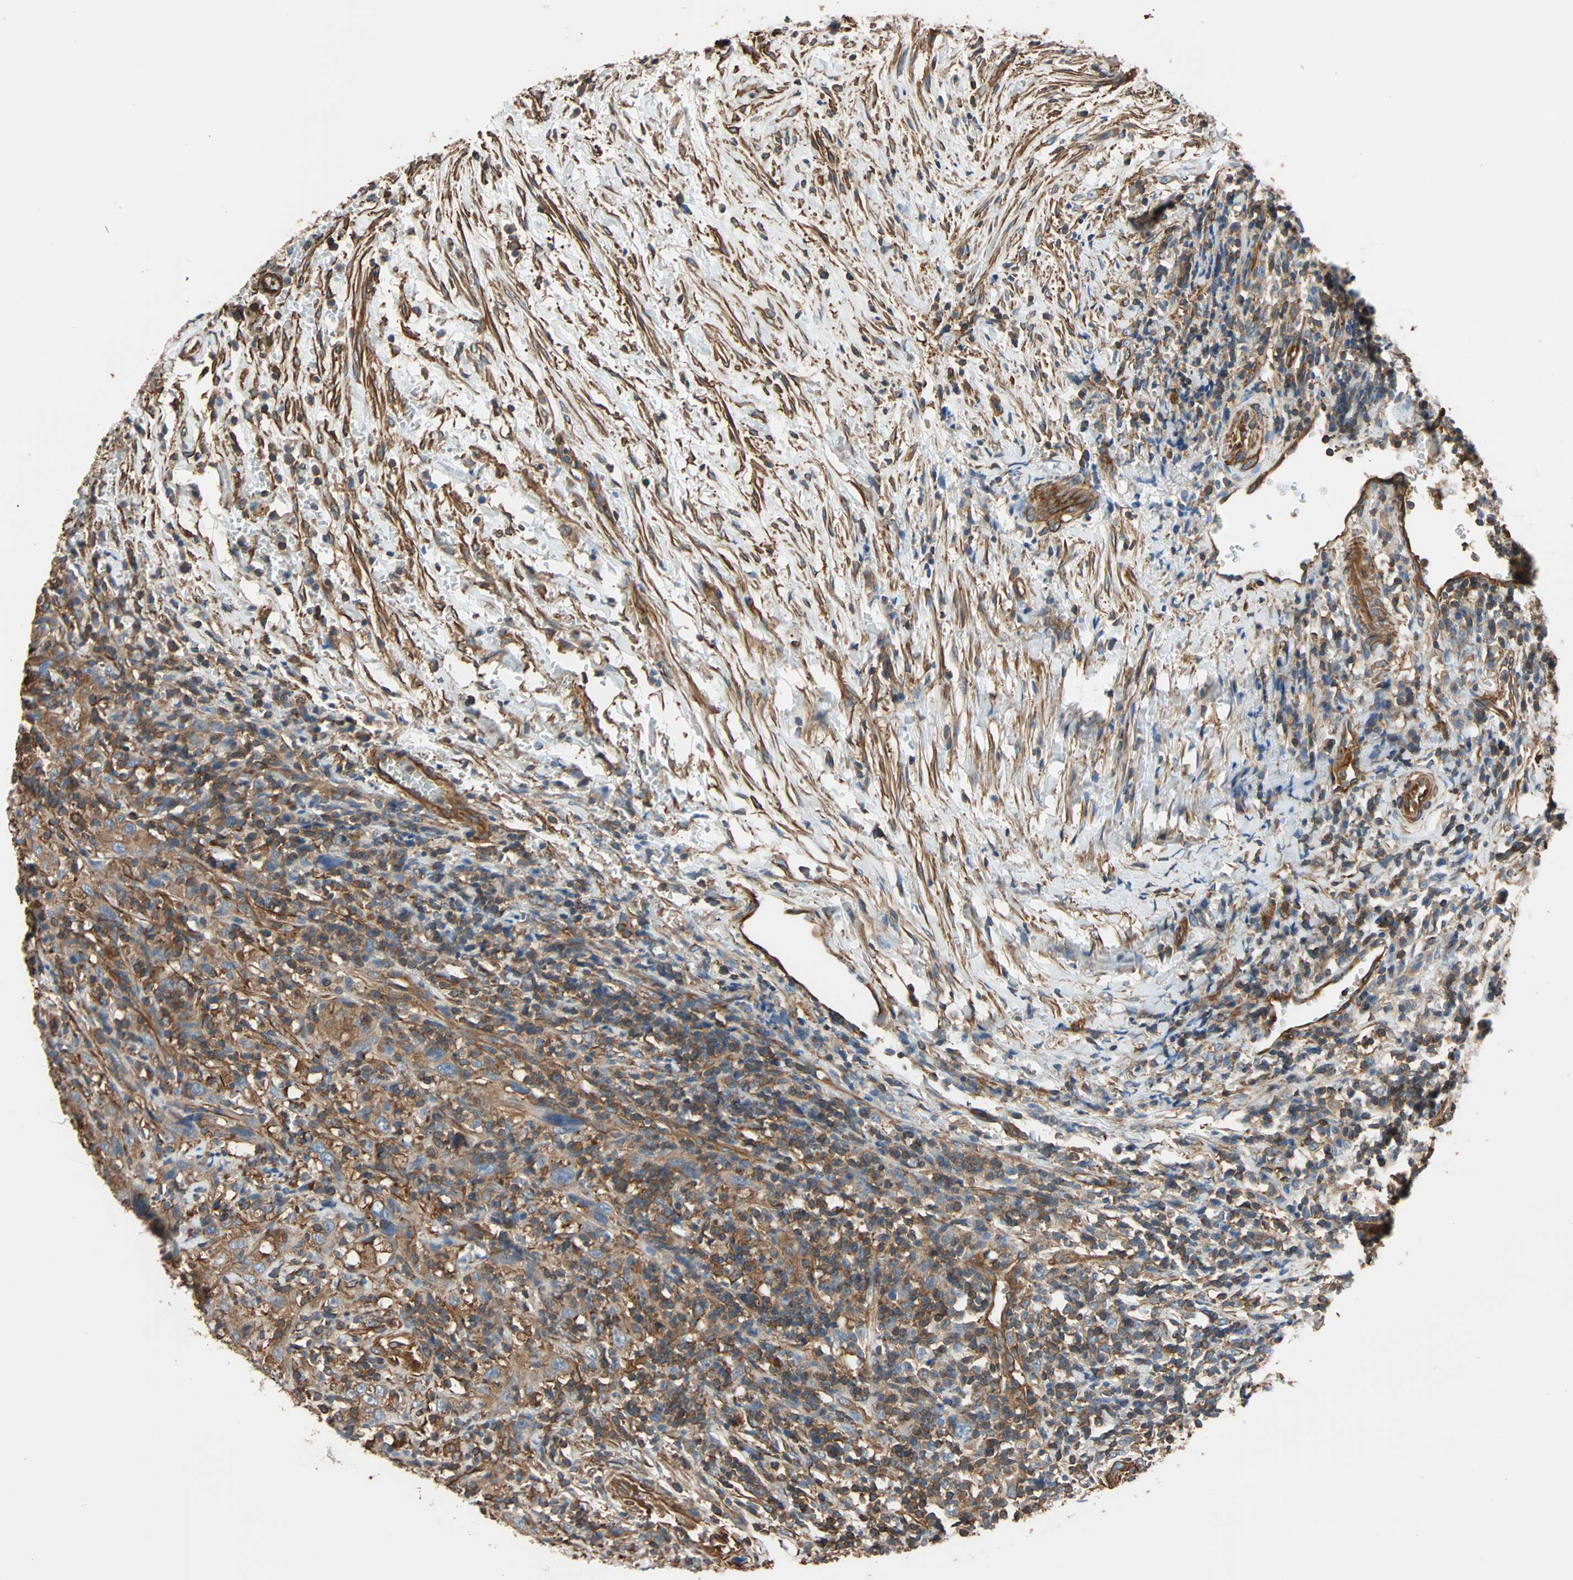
{"staining": {"intensity": "moderate", "quantity": ">75%", "location": "cytoplasmic/membranous"}, "tissue": "urothelial cancer", "cell_type": "Tumor cells", "image_type": "cancer", "snomed": [{"axis": "morphology", "description": "Urothelial carcinoma, High grade"}, {"axis": "topography", "description": "Urinary bladder"}], "caption": "Moderate cytoplasmic/membranous expression is identified in approximately >75% of tumor cells in high-grade urothelial carcinoma. Using DAB (brown) and hematoxylin (blue) stains, captured at high magnification using brightfield microscopy.", "gene": "GALNT10", "patient": {"sex": "male", "age": 61}}